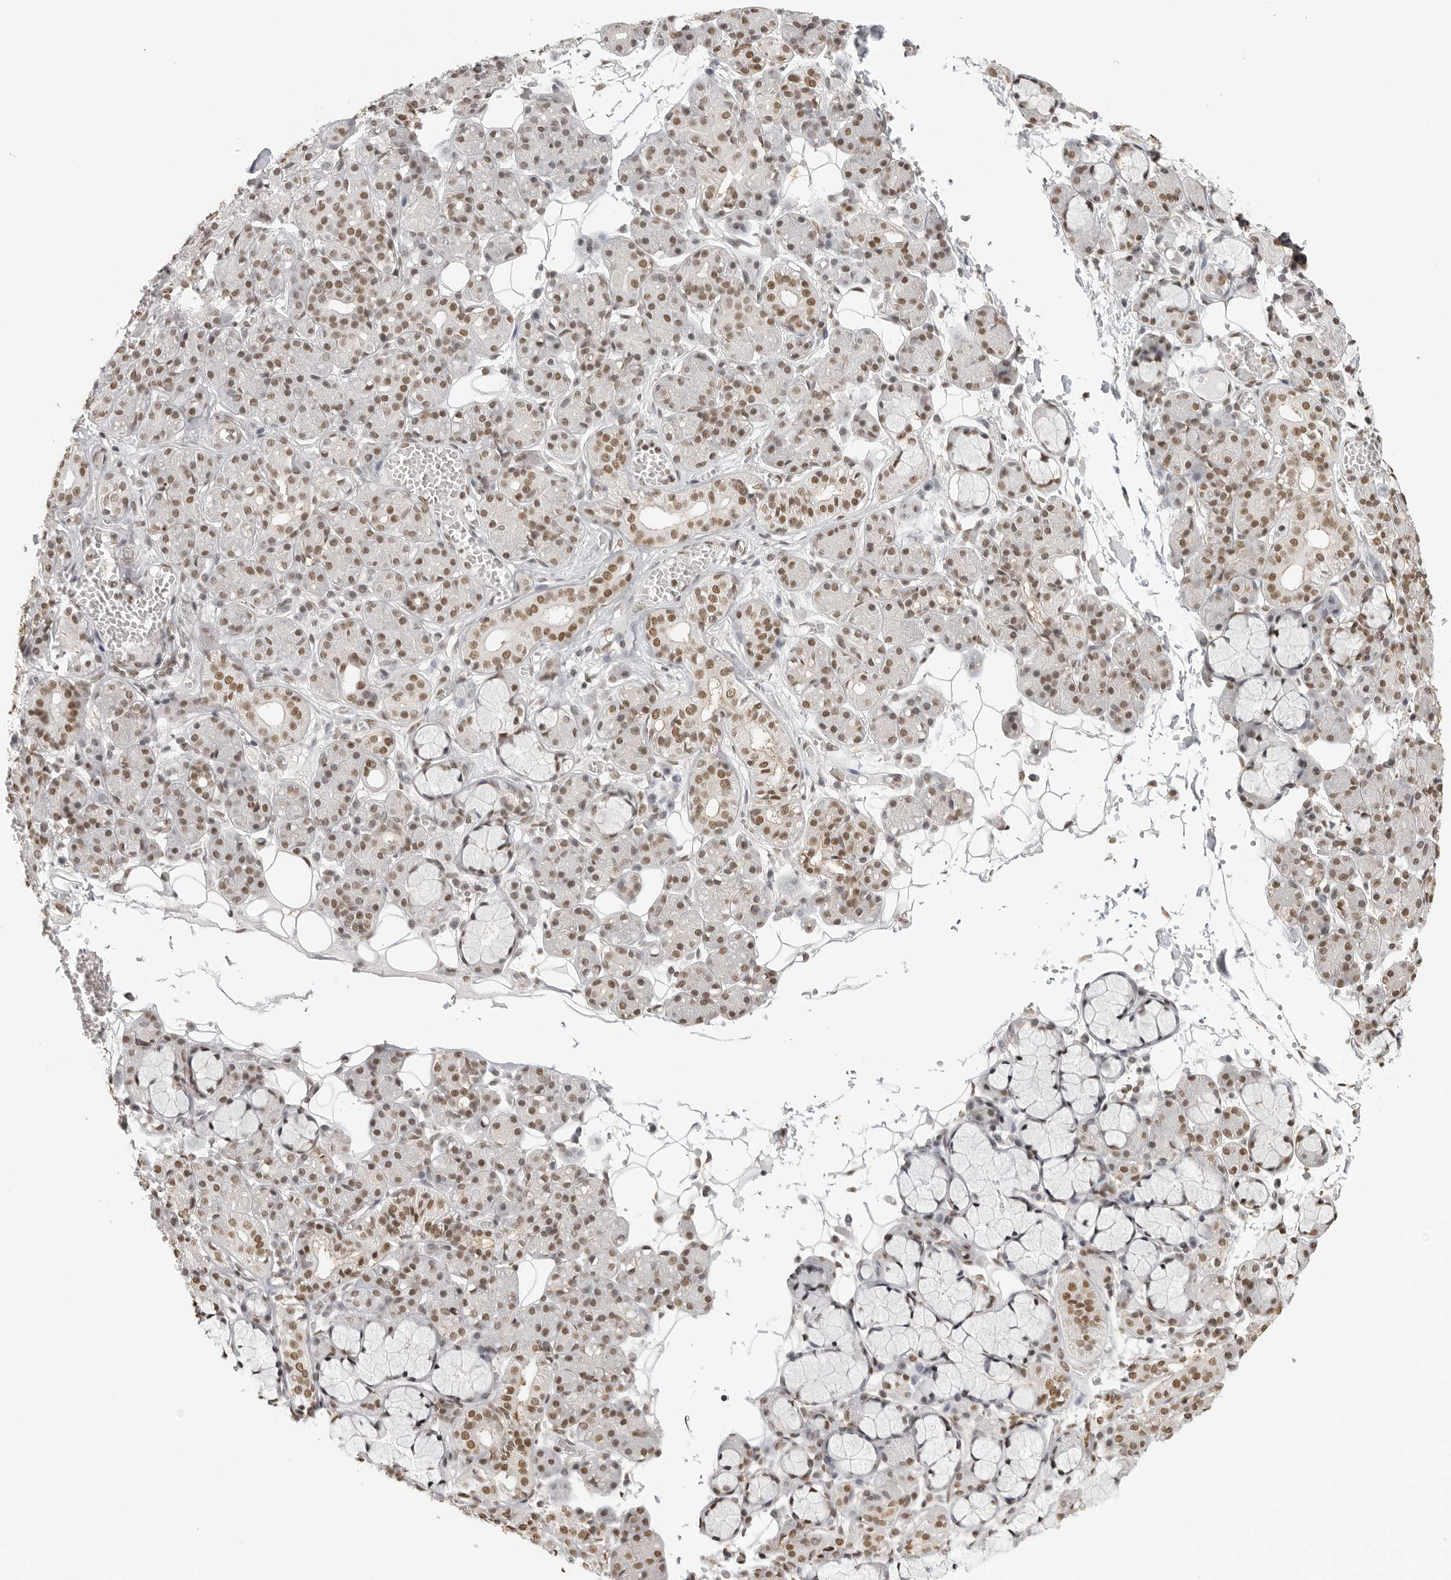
{"staining": {"intensity": "moderate", "quantity": ">75%", "location": "nuclear"}, "tissue": "salivary gland", "cell_type": "Glandular cells", "image_type": "normal", "snomed": [{"axis": "morphology", "description": "Normal tissue, NOS"}, {"axis": "topography", "description": "Salivary gland"}], "caption": "A medium amount of moderate nuclear positivity is appreciated in approximately >75% of glandular cells in unremarkable salivary gland.", "gene": "RPA2", "patient": {"sex": "male", "age": 63}}